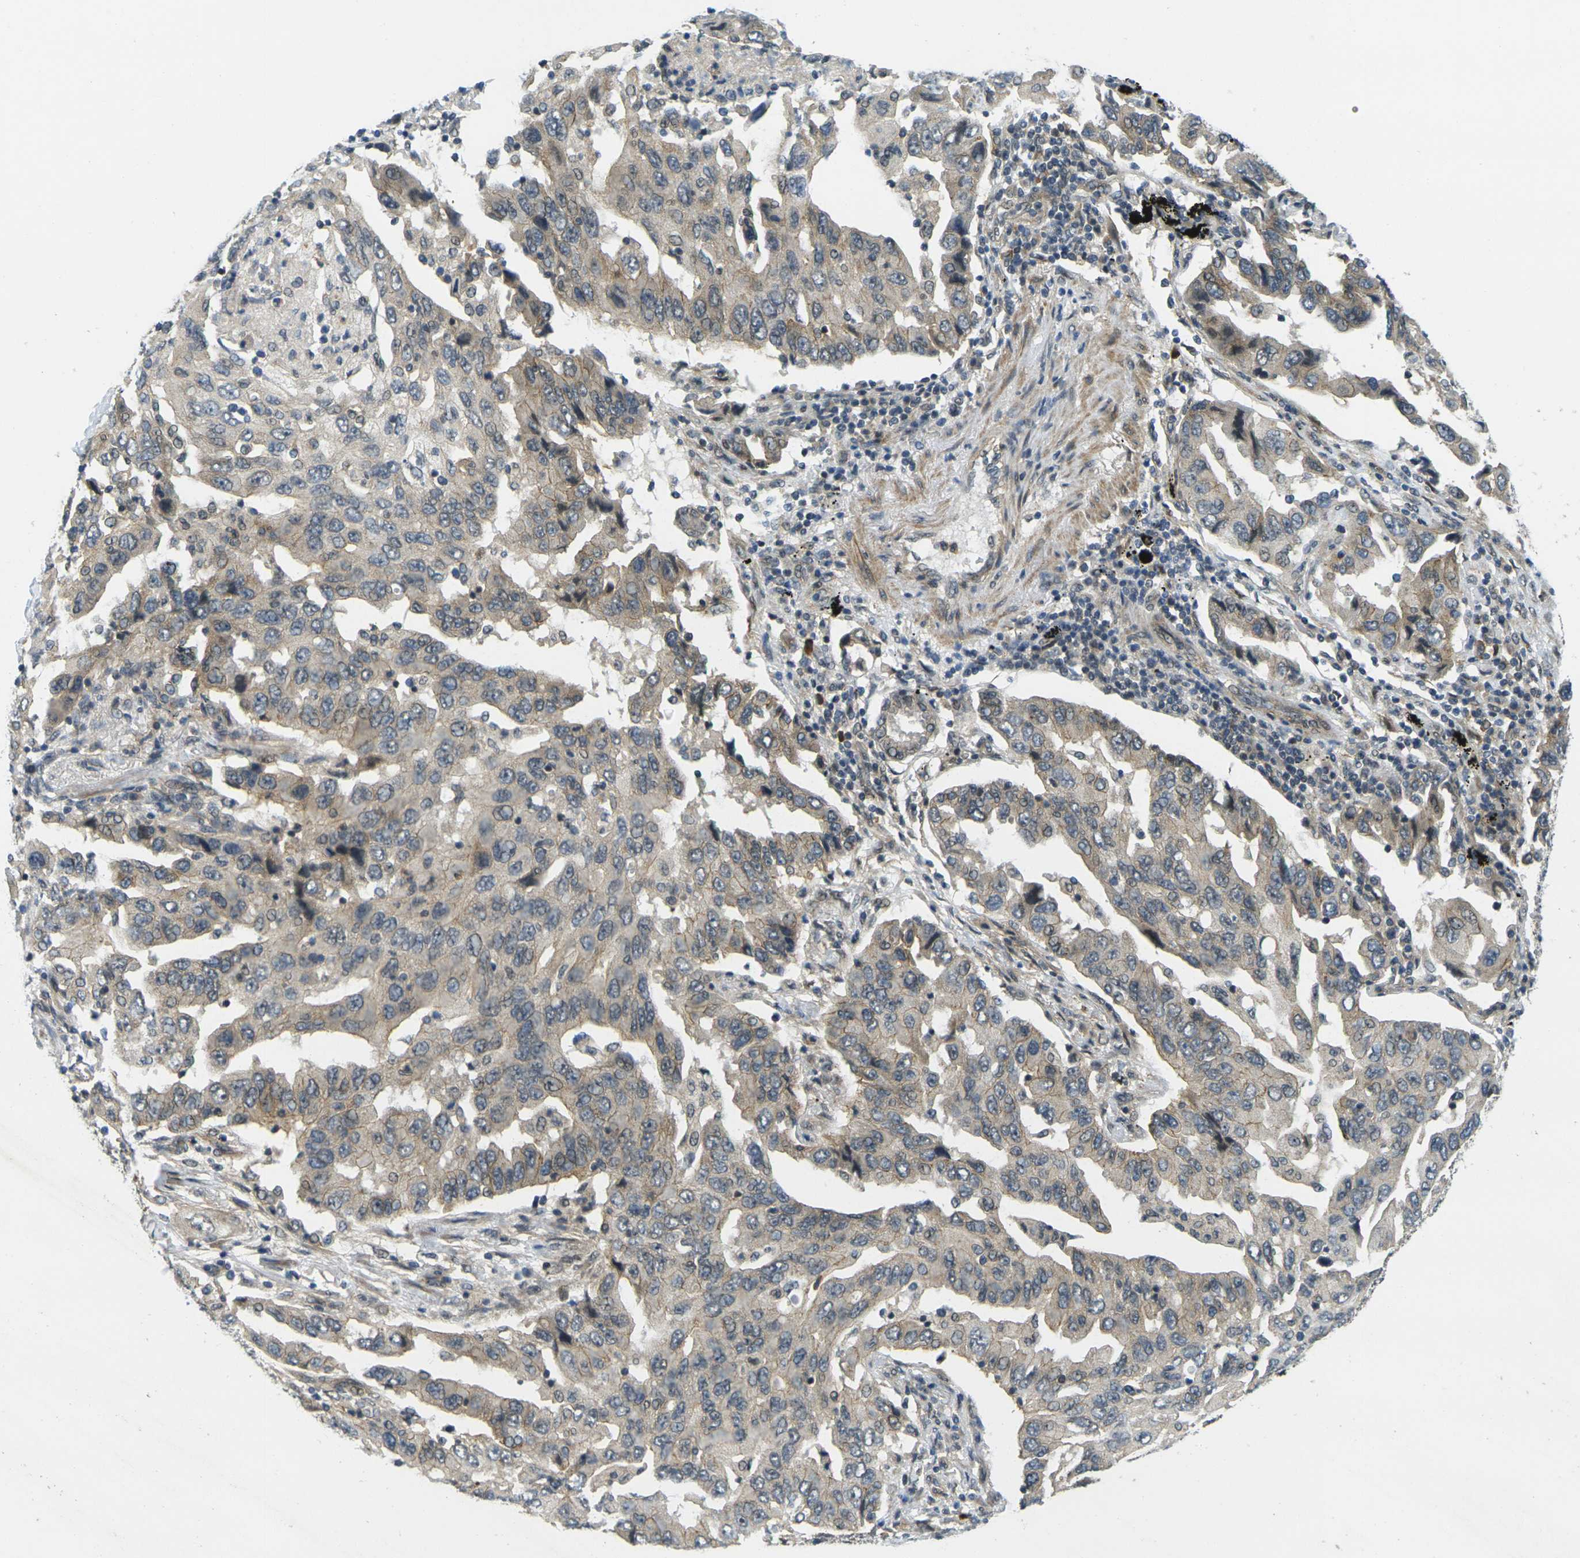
{"staining": {"intensity": "weak", "quantity": ">75%", "location": "cytoplasmic/membranous"}, "tissue": "lung cancer", "cell_type": "Tumor cells", "image_type": "cancer", "snomed": [{"axis": "morphology", "description": "Adenocarcinoma, NOS"}, {"axis": "topography", "description": "Lung"}], "caption": "Immunohistochemical staining of lung cancer exhibits low levels of weak cytoplasmic/membranous protein staining in about >75% of tumor cells. The protein is shown in brown color, while the nuclei are stained blue.", "gene": "KCTD10", "patient": {"sex": "female", "age": 65}}